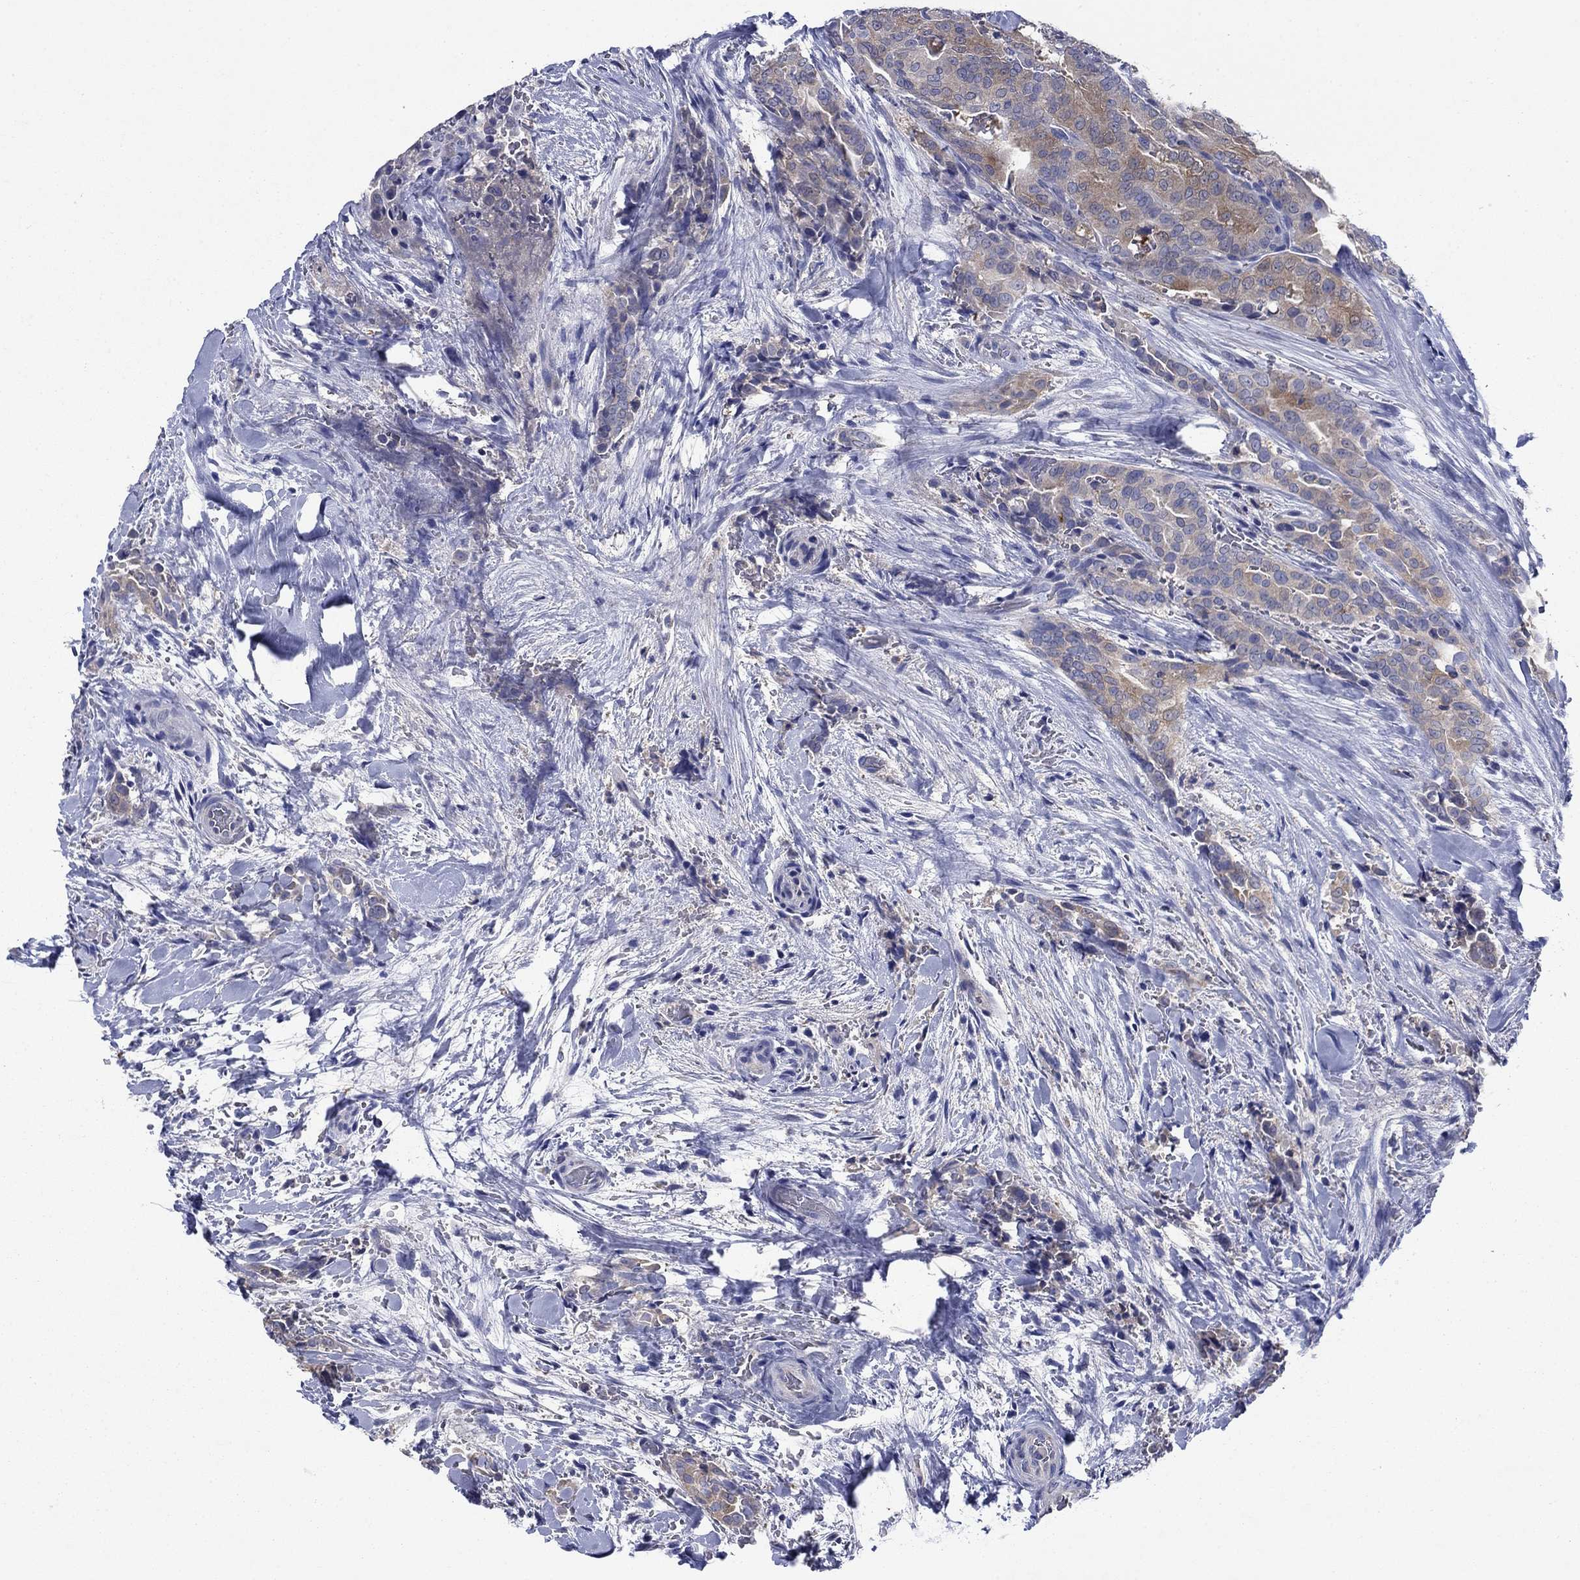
{"staining": {"intensity": "moderate", "quantity": "<25%", "location": "cytoplasmic/membranous"}, "tissue": "thyroid cancer", "cell_type": "Tumor cells", "image_type": "cancer", "snomed": [{"axis": "morphology", "description": "Papillary adenocarcinoma, NOS"}, {"axis": "topography", "description": "Thyroid gland"}], "caption": "Brown immunohistochemical staining in thyroid papillary adenocarcinoma exhibits moderate cytoplasmic/membranous staining in approximately <25% of tumor cells.", "gene": "SULT2B1", "patient": {"sex": "male", "age": 61}}